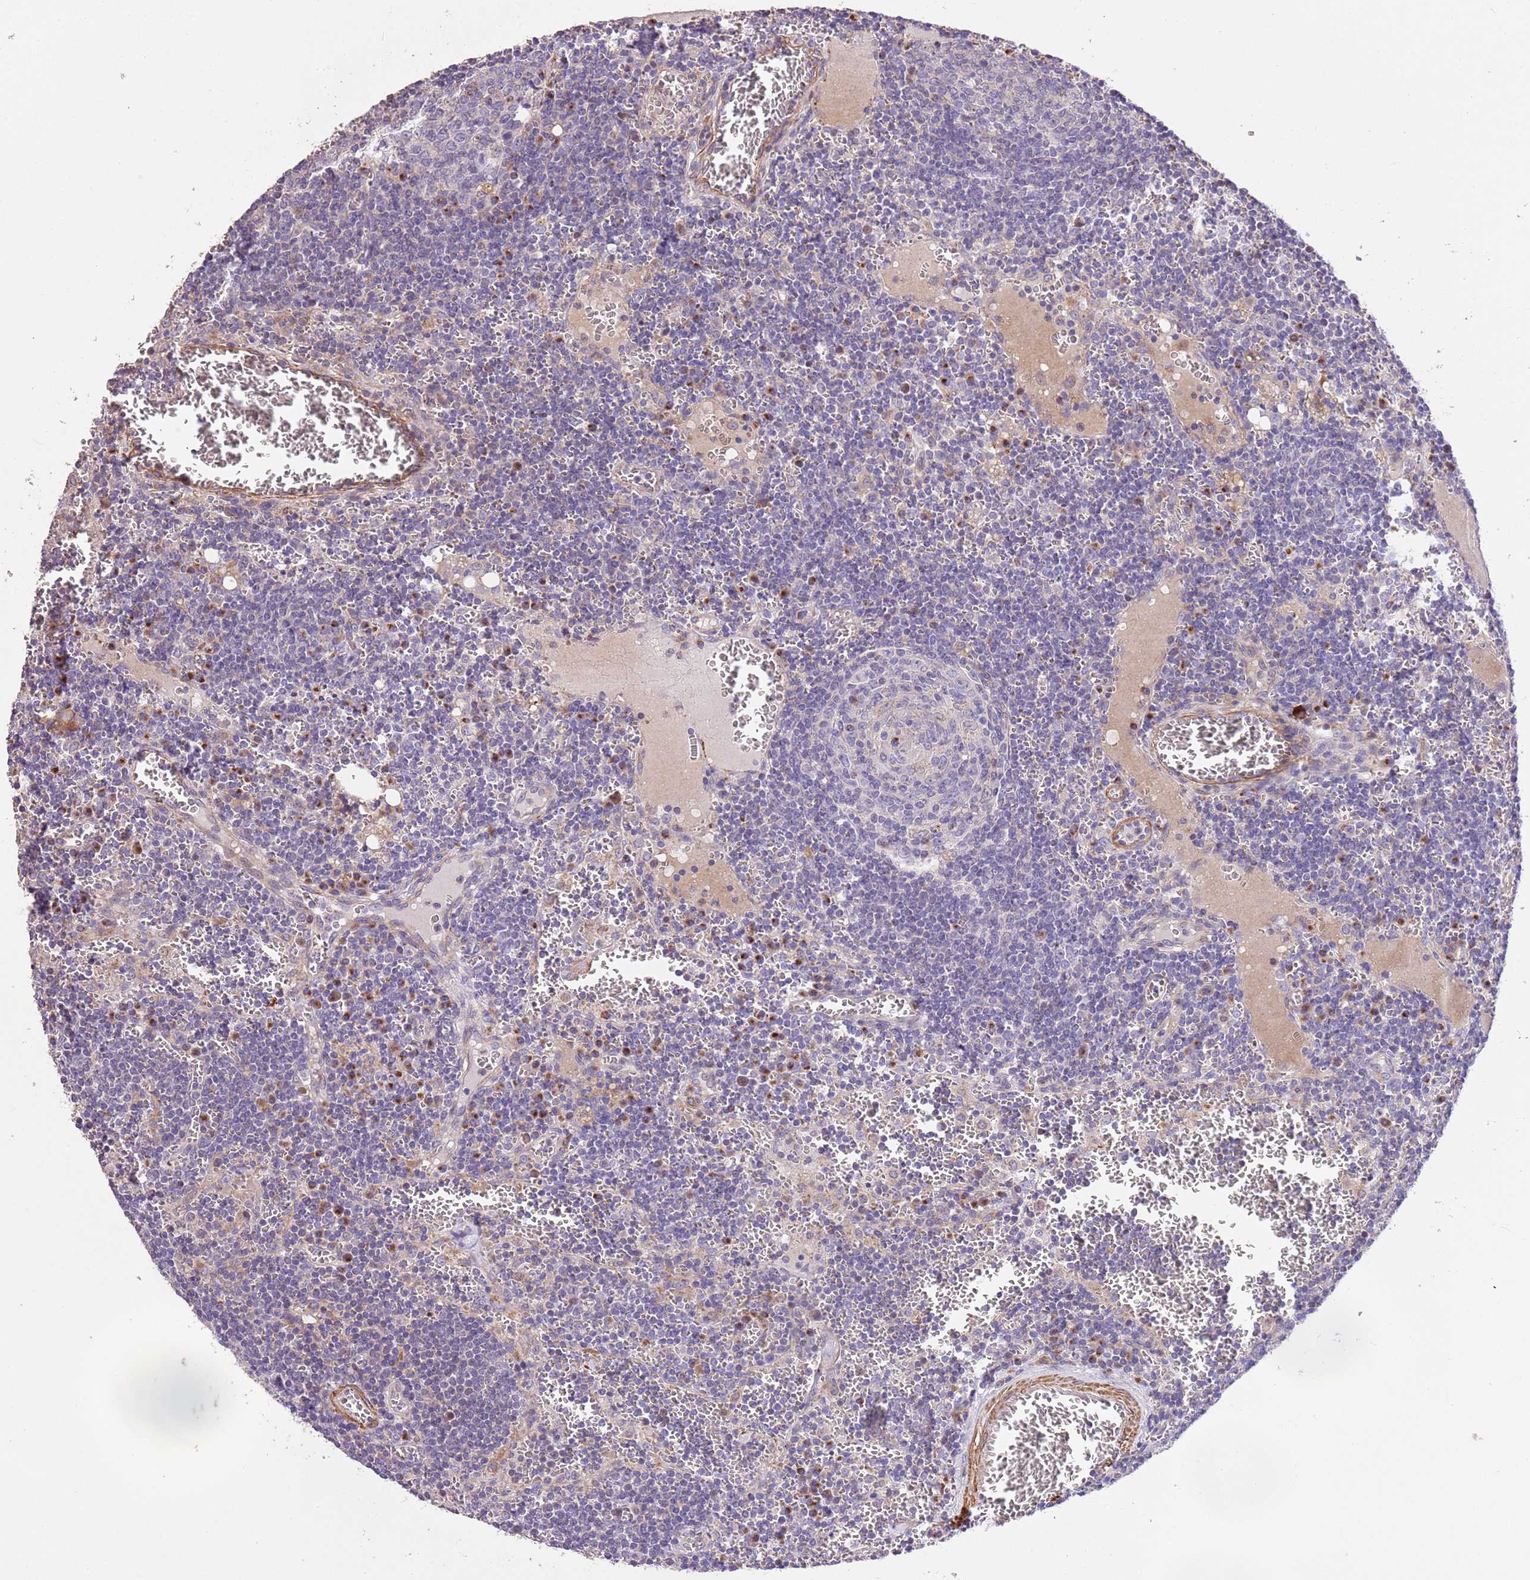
{"staining": {"intensity": "weak", "quantity": "<25%", "location": "cytoplasmic/membranous"}, "tissue": "lymph node", "cell_type": "Germinal center cells", "image_type": "normal", "snomed": [{"axis": "morphology", "description": "Normal tissue, NOS"}, {"axis": "topography", "description": "Lymph node"}], "caption": "Immunohistochemistry image of normal lymph node: human lymph node stained with DAB (3,3'-diaminobenzidine) exhibits no significant protein expression in germinal center cells.", "gene": "PIGA", "patient": {"sex": "female", "age": 73}}